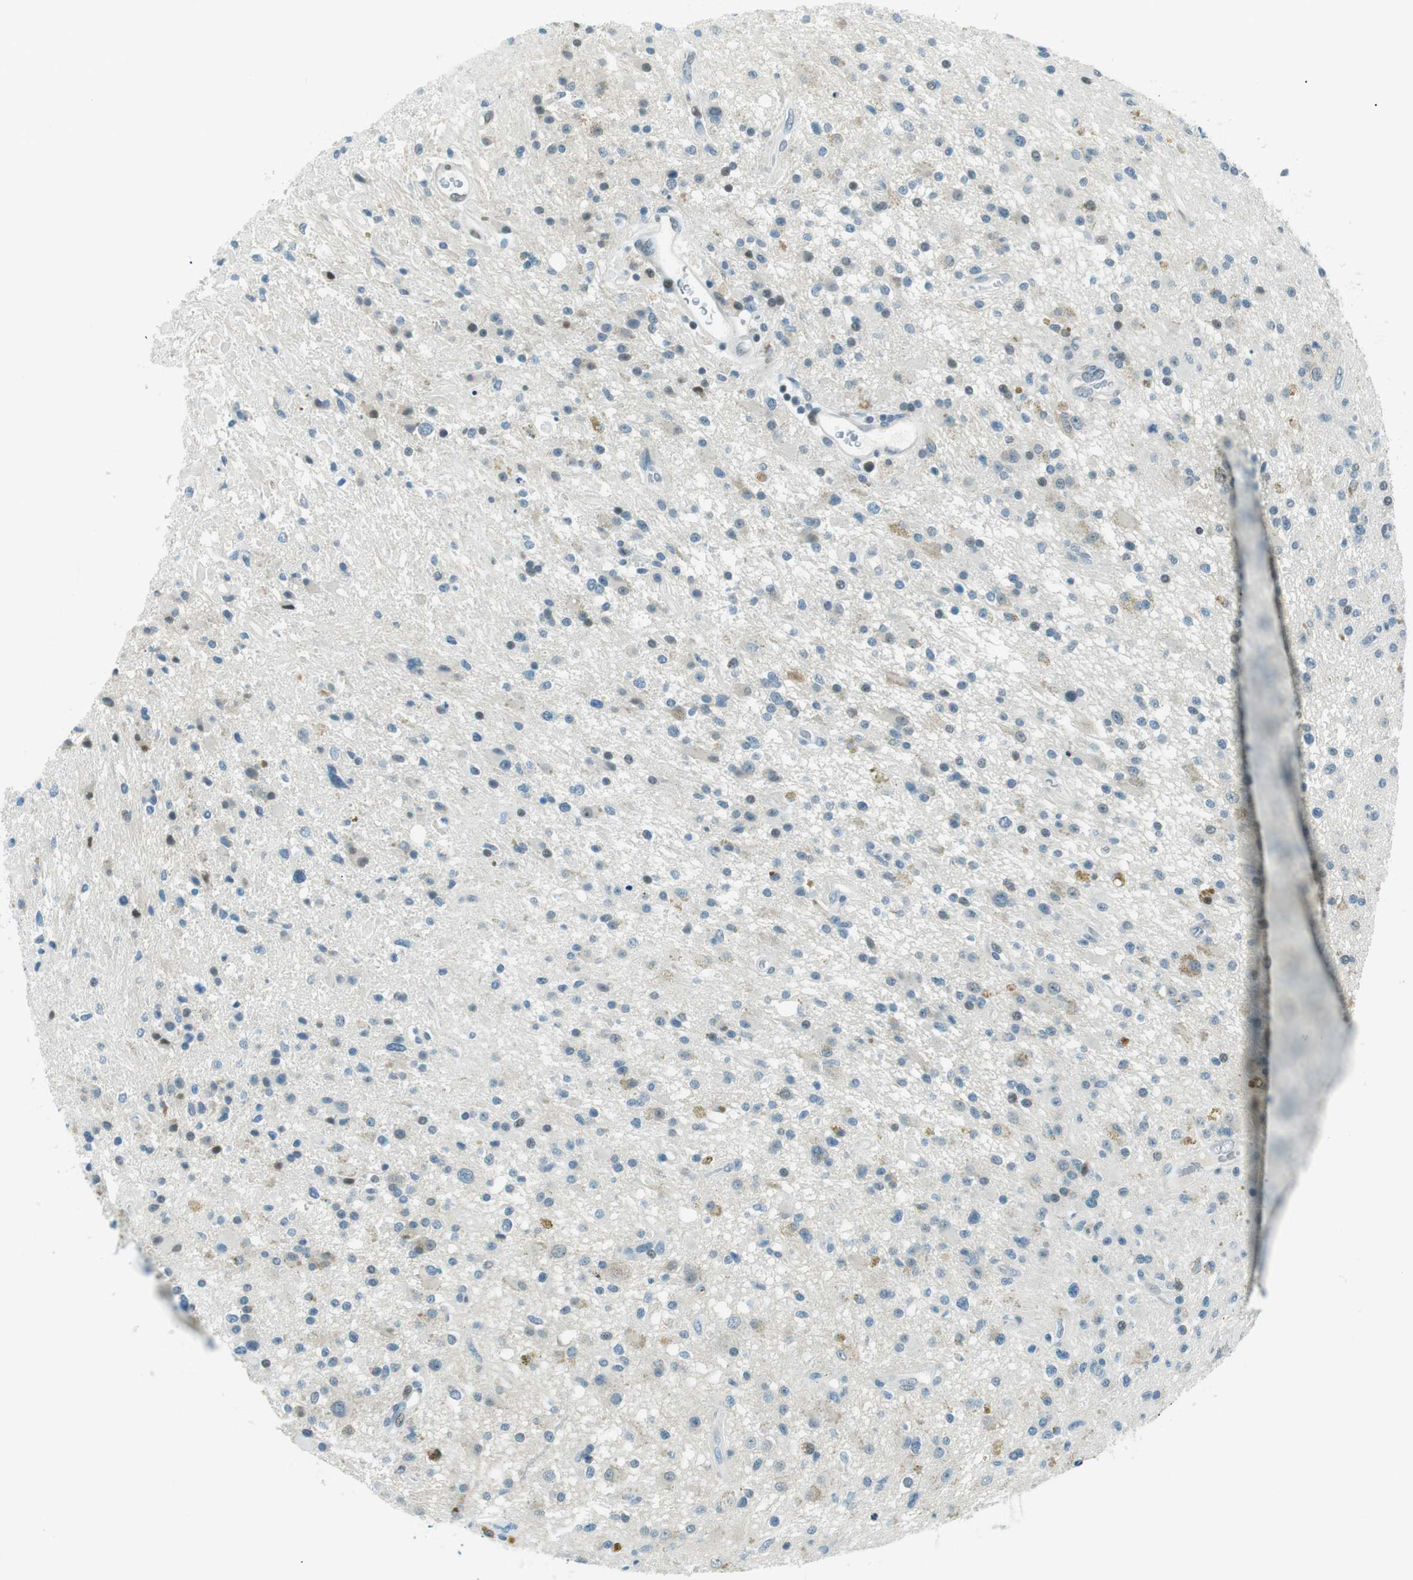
{"staining": {"intensity": "negative", "quantity": "none", "location": "none"}, "tissue": "glioma", "cell_type": "Tumor cells", "image_type": "cancer", "snomed": [{"axis": "morphology", "description": "Glioma, malignant, High grade"}, {"axis": "topography", "description": "Brain"}], "caption": "Tumor cells are negative for brown protein staining in glioma. (DAB immunohistochemistry with hematoxylin counter stain).", "gene": "PJA1", "patient": {"sex": "male", "age": 33}}